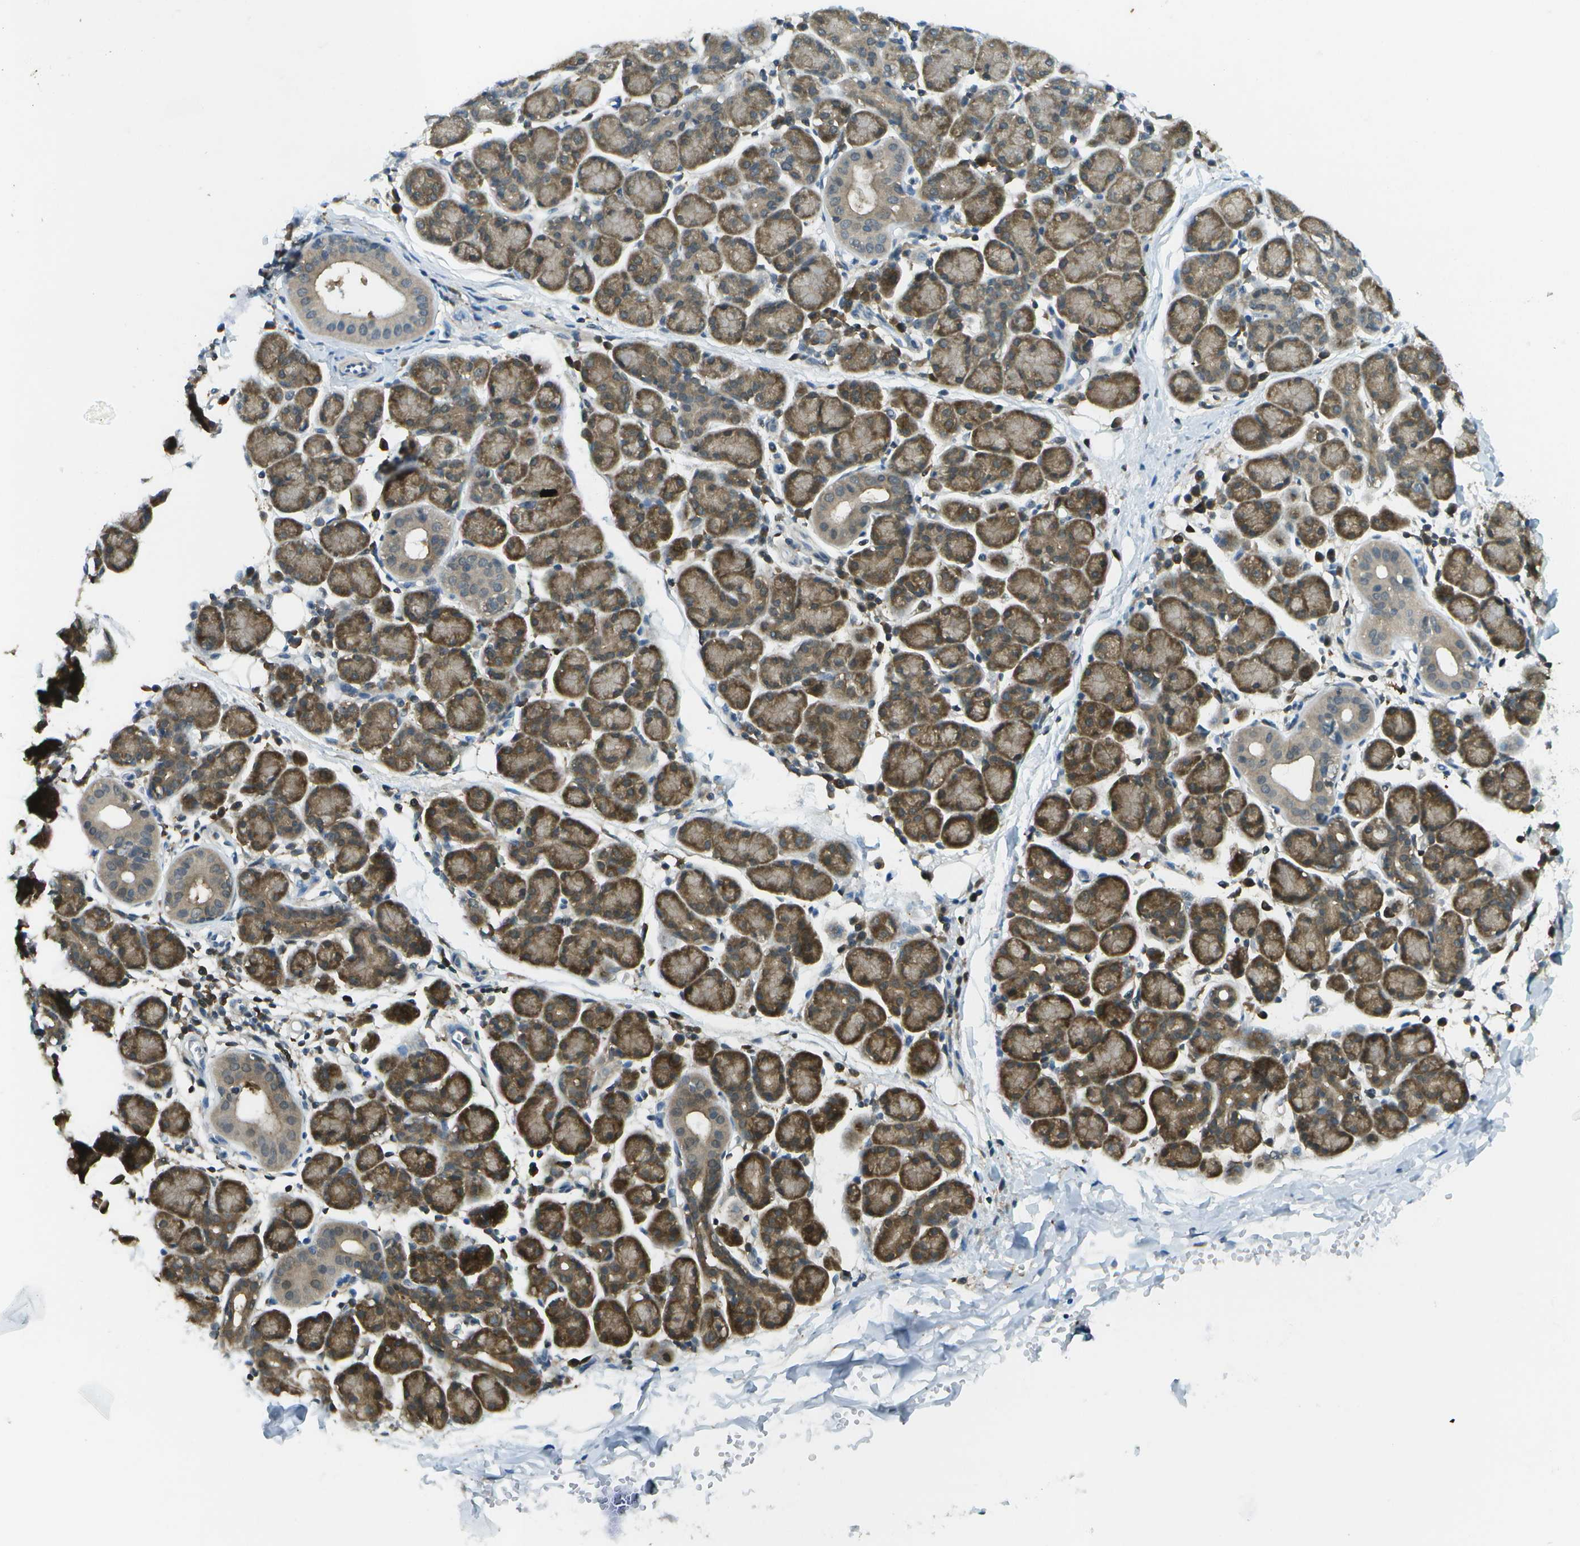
{"staining": {"intensity": "strong", "quantity": "25%-75%", "location": "cytoplasmic/membranous"}, "tissue": "salivary gland", "cell_type": "Glandular cells", "image_type": "normal", "snomed": [{"axis": "morphology", "description": "Normal tissue, NOS"}, {"axis": "morphology", "description": "Inflammation, NOS"}, {"axis": "topography", "description": "Lymph node"}, {"axis": "topography", "description": "Salivary gland"}], "caption": "Immunohistochemical staining of normal human salivary gland displays high levels of strong cytoplasmic/membranous expression in approximately 25%-75% of glandular cells. The protein is stained brown, and the nuclei are stained in blue (DAB IHC with brightfield microscopy, high magnification).", "gene": "CDH23", "patient": {"sex": "male", "age": 3}}